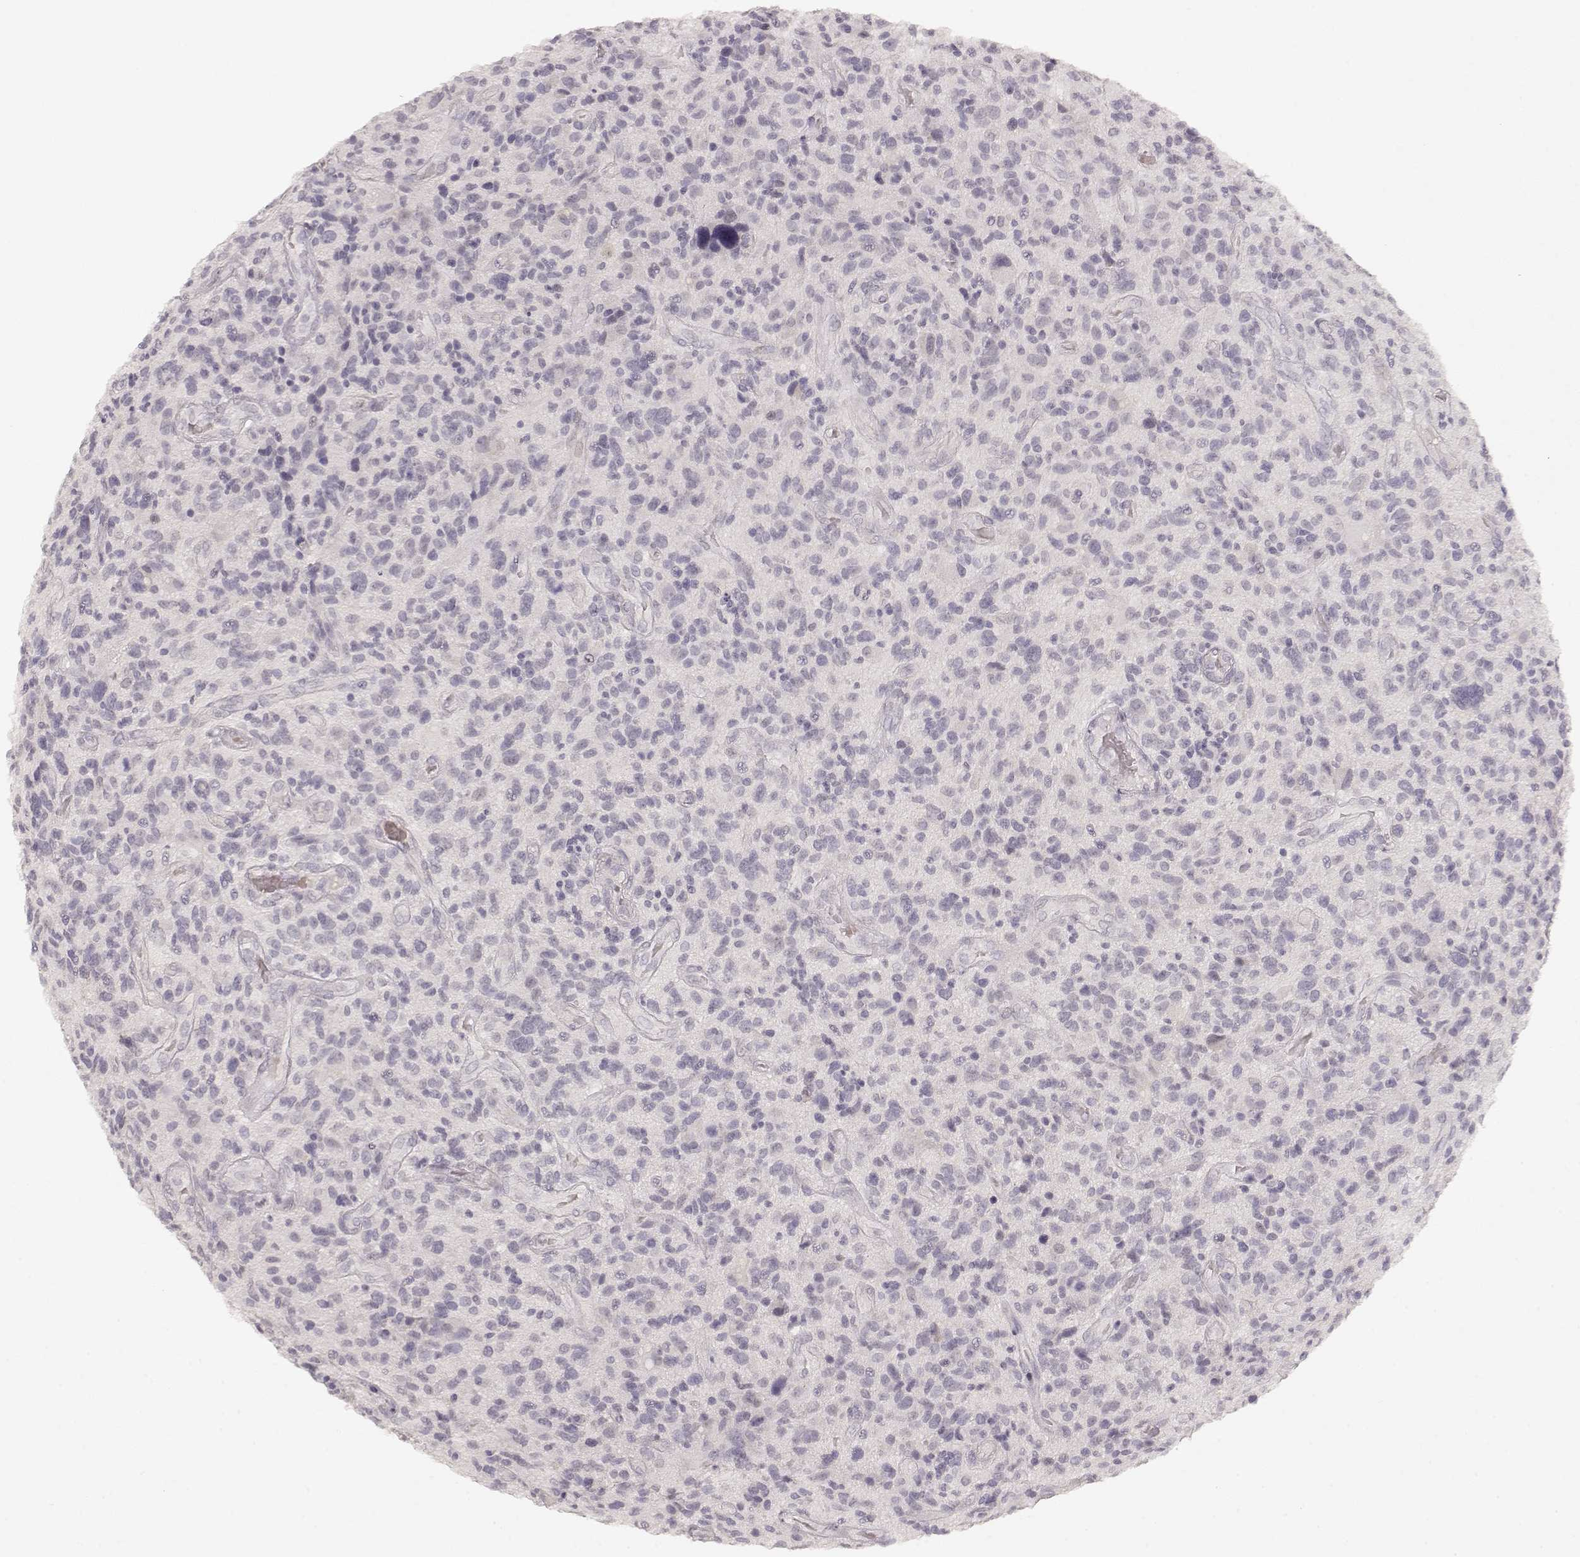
{"staining": {"intensity": "negative", "quantity": "none", "location": "none"}, "tissue": "glioma", "cell_type": "Tumor cells", "image_type": "cancer", "snomed": [{"axis": "morphology", "description": "Glioma, malignant, High grade"}, {"axis": "topography", "description": "Brain"}], "caption": "Immunohistochemistry of malignant glioma (high-grade) shows no positivity in tumor cells.", "gene": "LAMC2", "patient": {"sex": "male", "age": 47}}